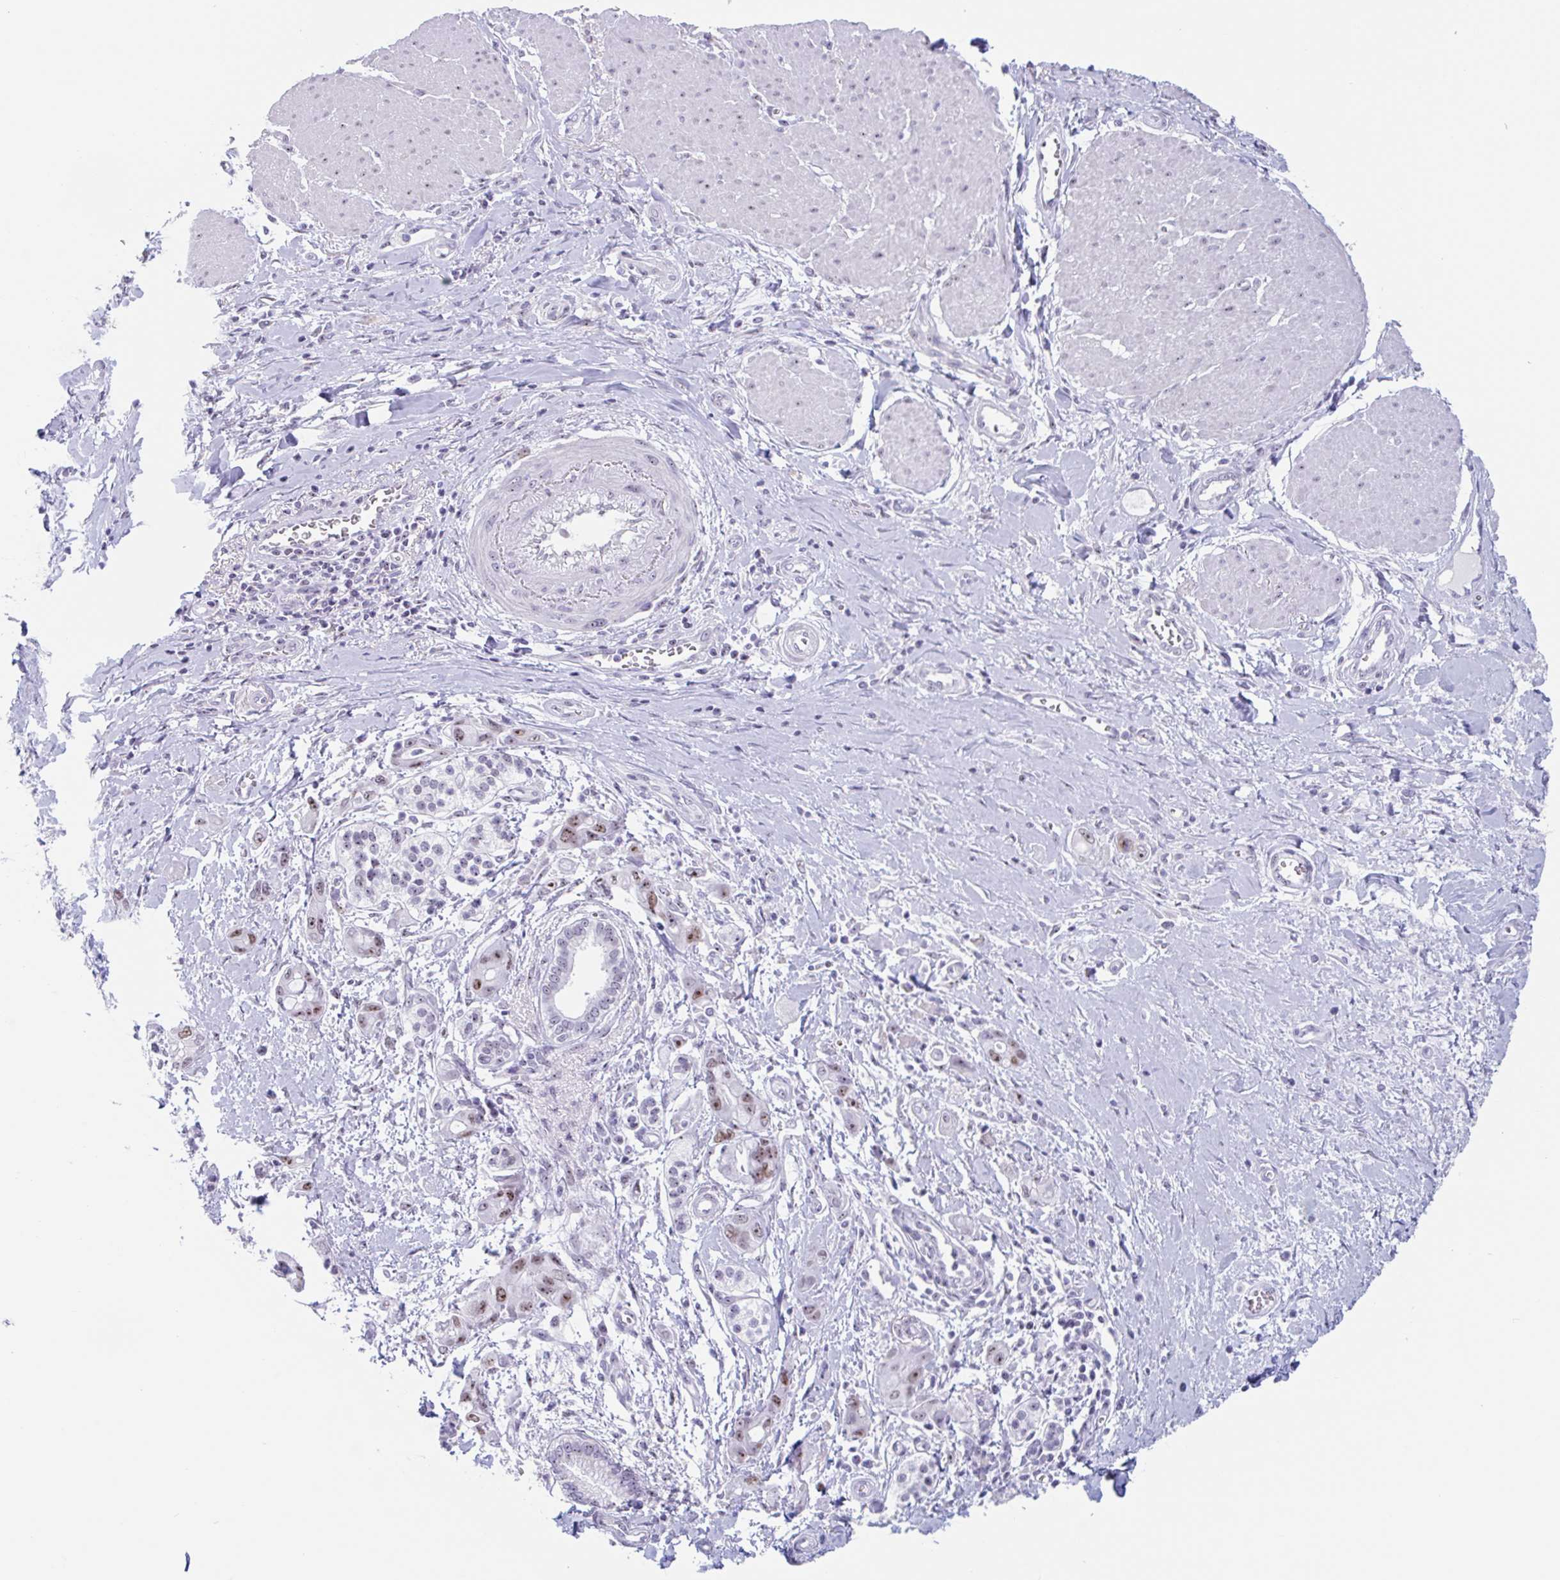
{"staining": {"intensity": "moderate", "quantity": ">75%", "location": "nuclear"}, "tissue": "pancreatic cancer", "cell_type": "Tumor cells", "image_type": "cancer", "snomed": [{"axis": "morphology", "description": "Adenocarcinoma, NOS"}, {"axis": "topography", "description": "Pancreas"}], "caption": "This image demonstrates immunohistochemistry (IHC) staining of human pancreatic cancer, with medium moderate nuclear expression in about >75% of tumor cells.", "gene": "LENG9", "patient": {"sex": "male", "age": 68}}